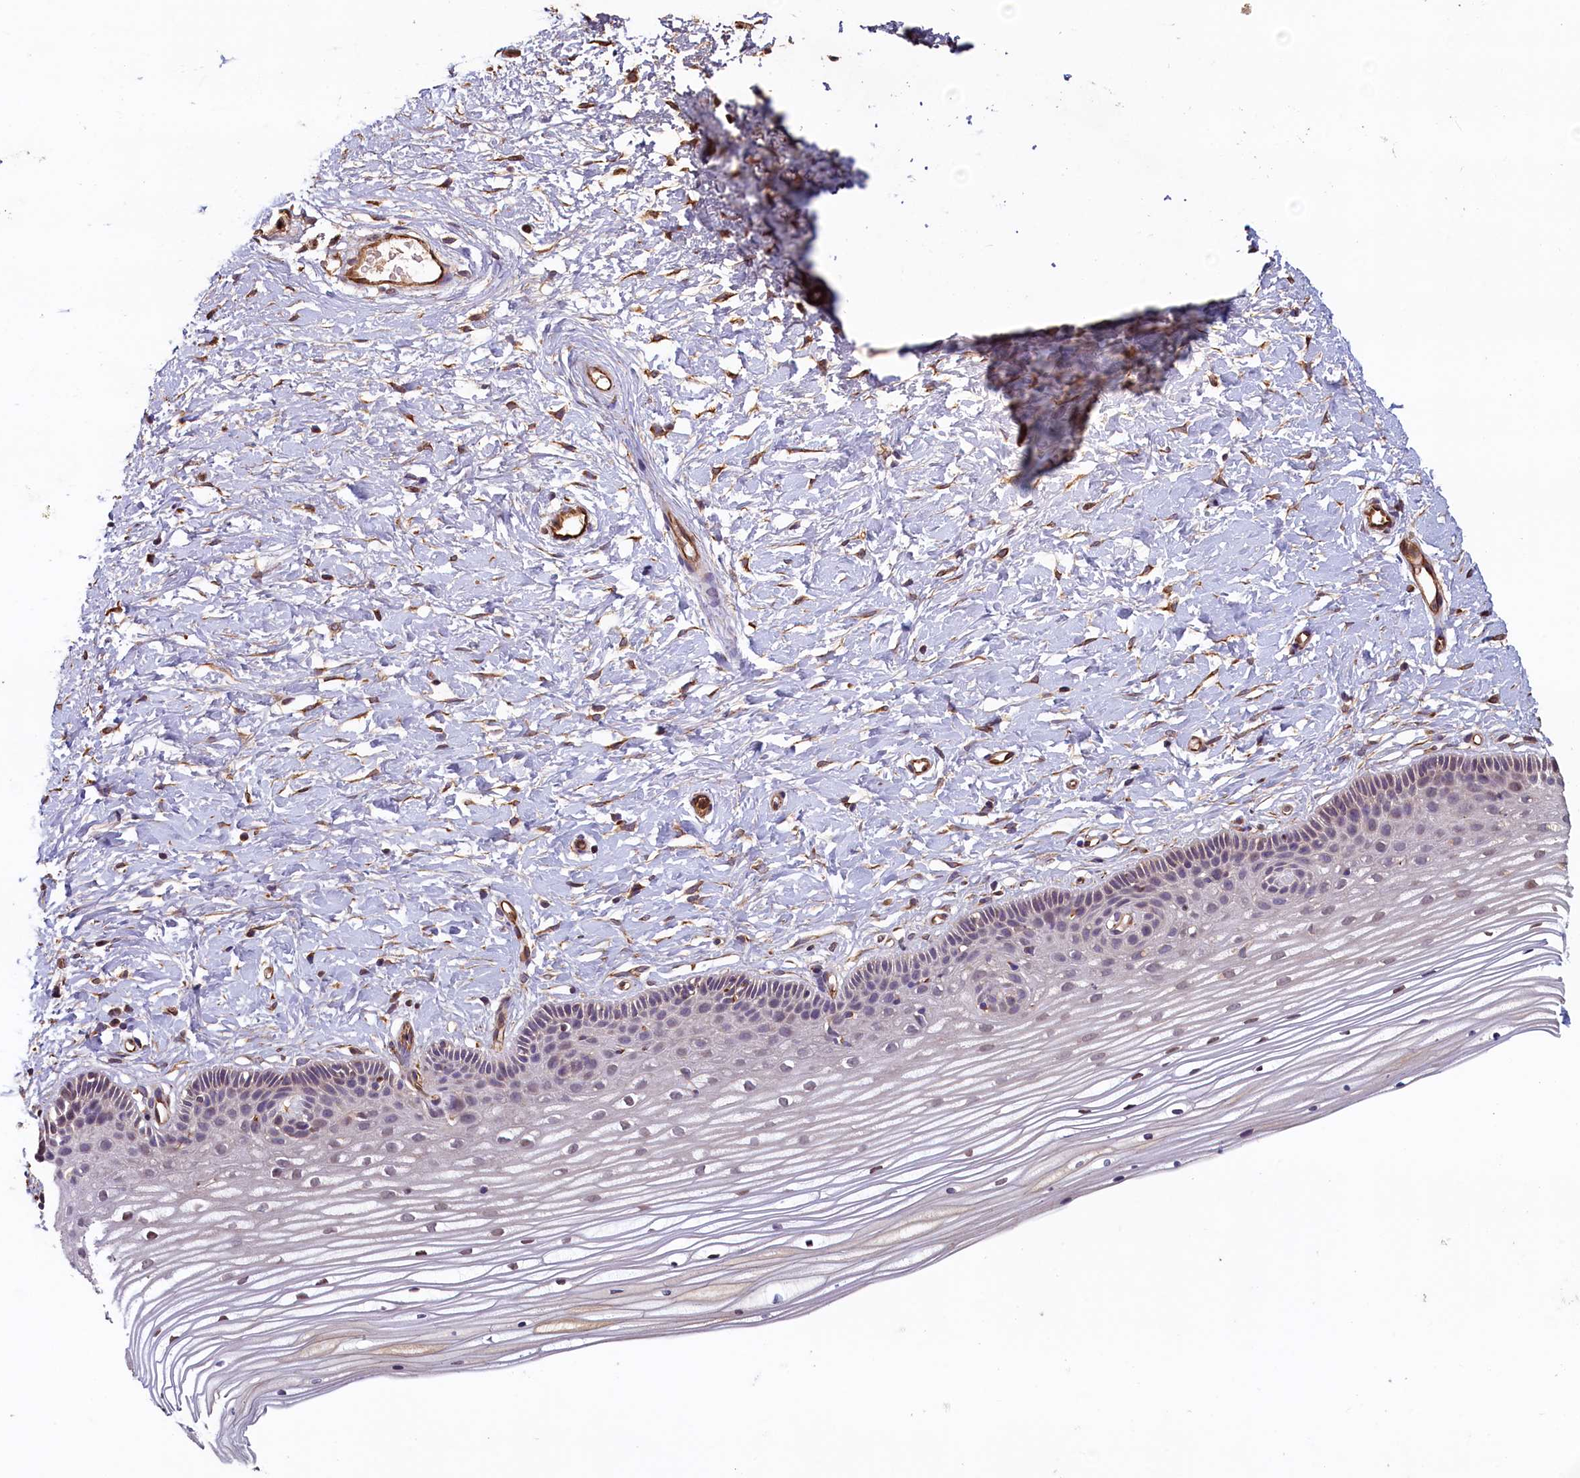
{"staining": {"intensity": "weak", "quantity": "<25%", "location": "cytoplasmic/membranous"}, "tissue": "vagina", "cell_type": "Squamous epithelial cells", "image_type": "normal", "snomed": [{"axis": "morphology", "description": "Normal tissue, NOS"}, {"axis": "topography", "description": "Vagina"}, {"axis": "topography", "description": "Cervix"}], "caption": "Vagina stained for a protein using immunohistochemistry (IHC) displays no staining squamous epithelial cells.", "gene": "ACSBG1", "patient": {"sex": "female", "age": 40}}